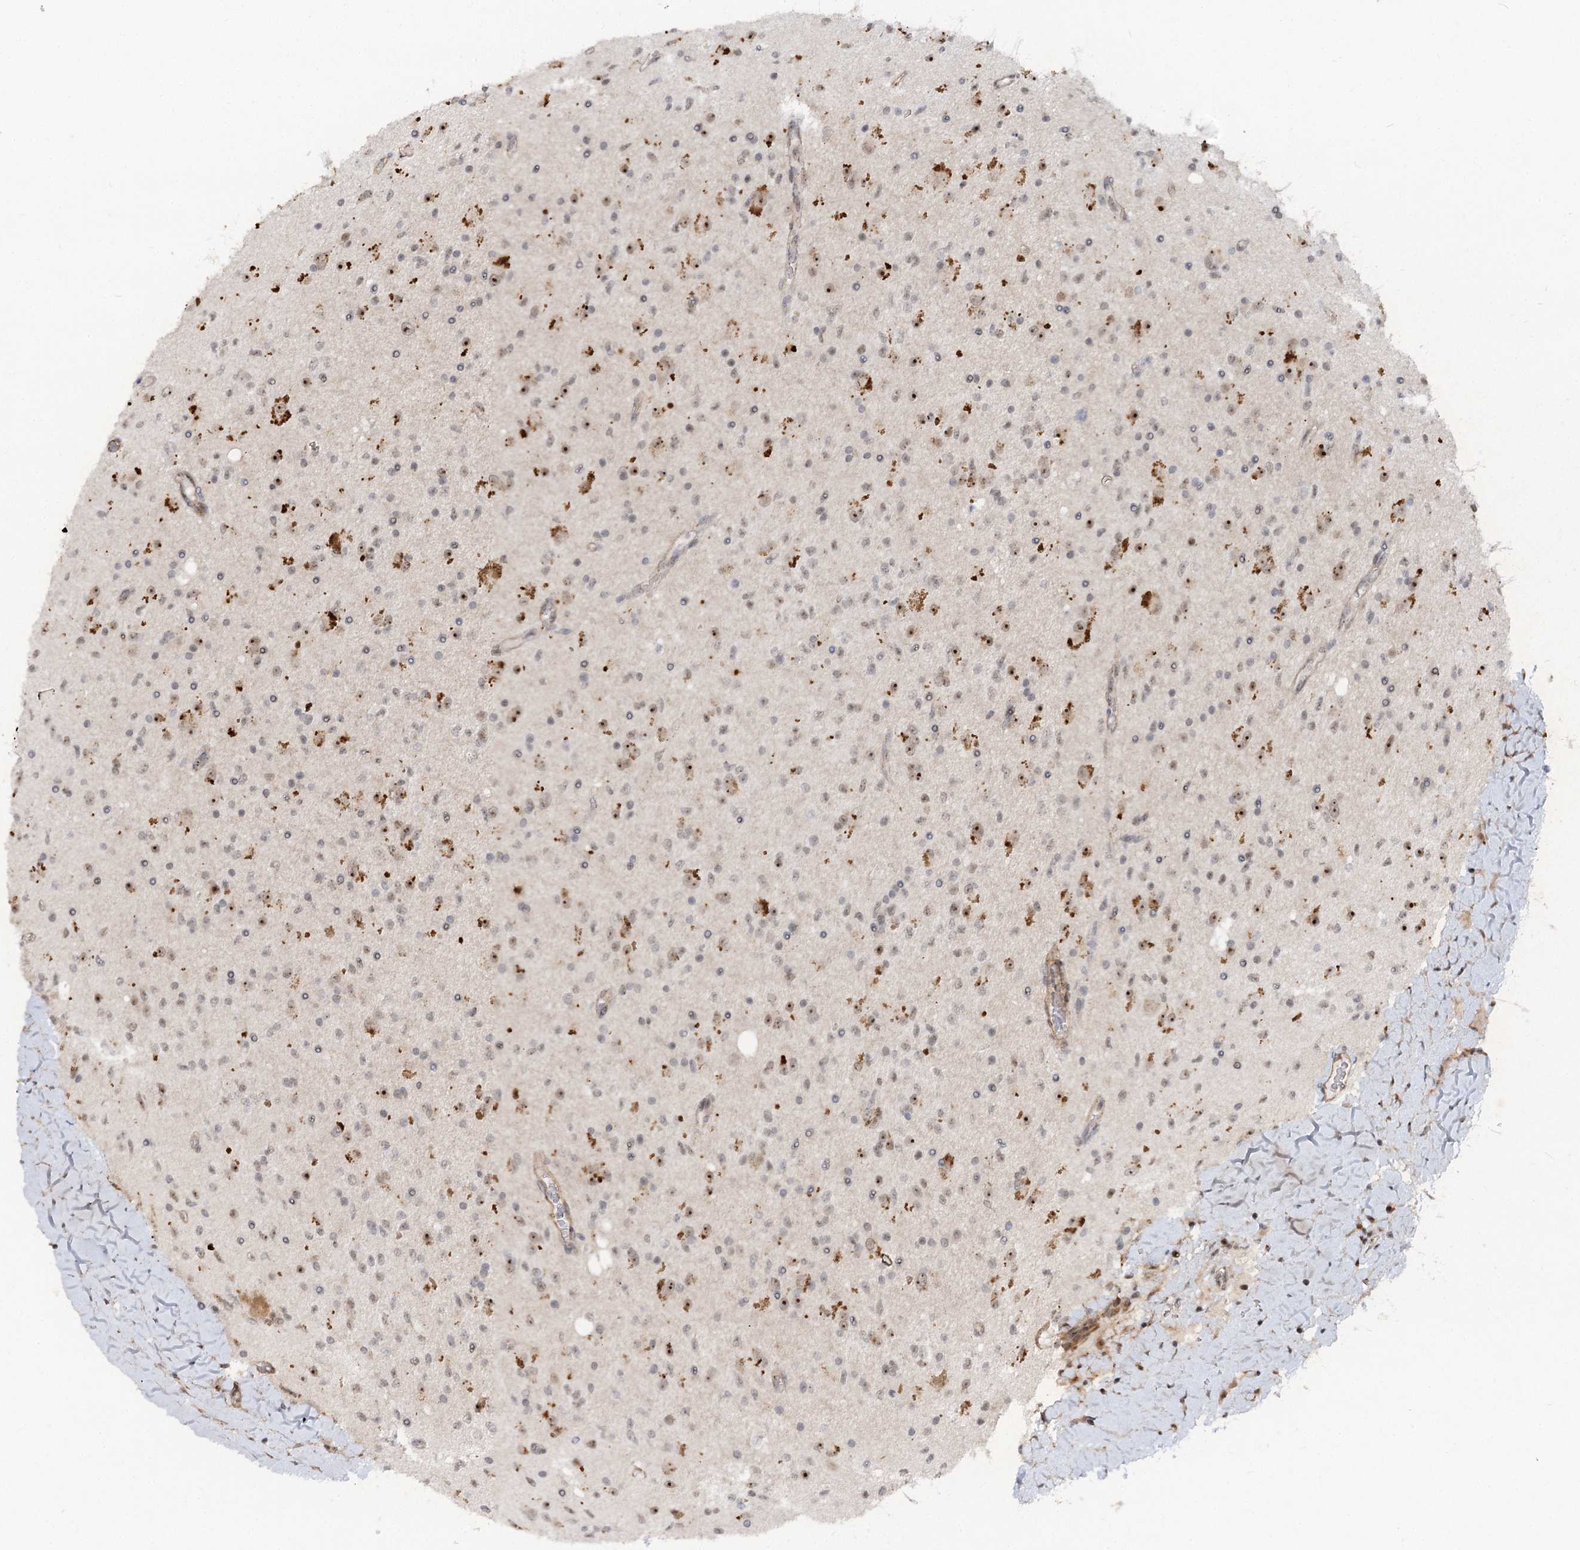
{"staining": {"intensity": "moderate", "quantity": "<25%", "location": "cytoplasmic/membranous,nuclear"}, "tissue": "glioma", "cell_type": "Tumor cells", "image_type": "cancer", "snomed": [{"axis": "morphology", "description": "Glioma, malignant, High grade"}, {"axis": "topography", "description": "Brain"}], "caption": "High-grade glioma (malignant) stained with a protein marker demonstrates moderate staining in tumor cells.", "gene": "GNL3L", "patient": {"sex": "male", "age": 34}}